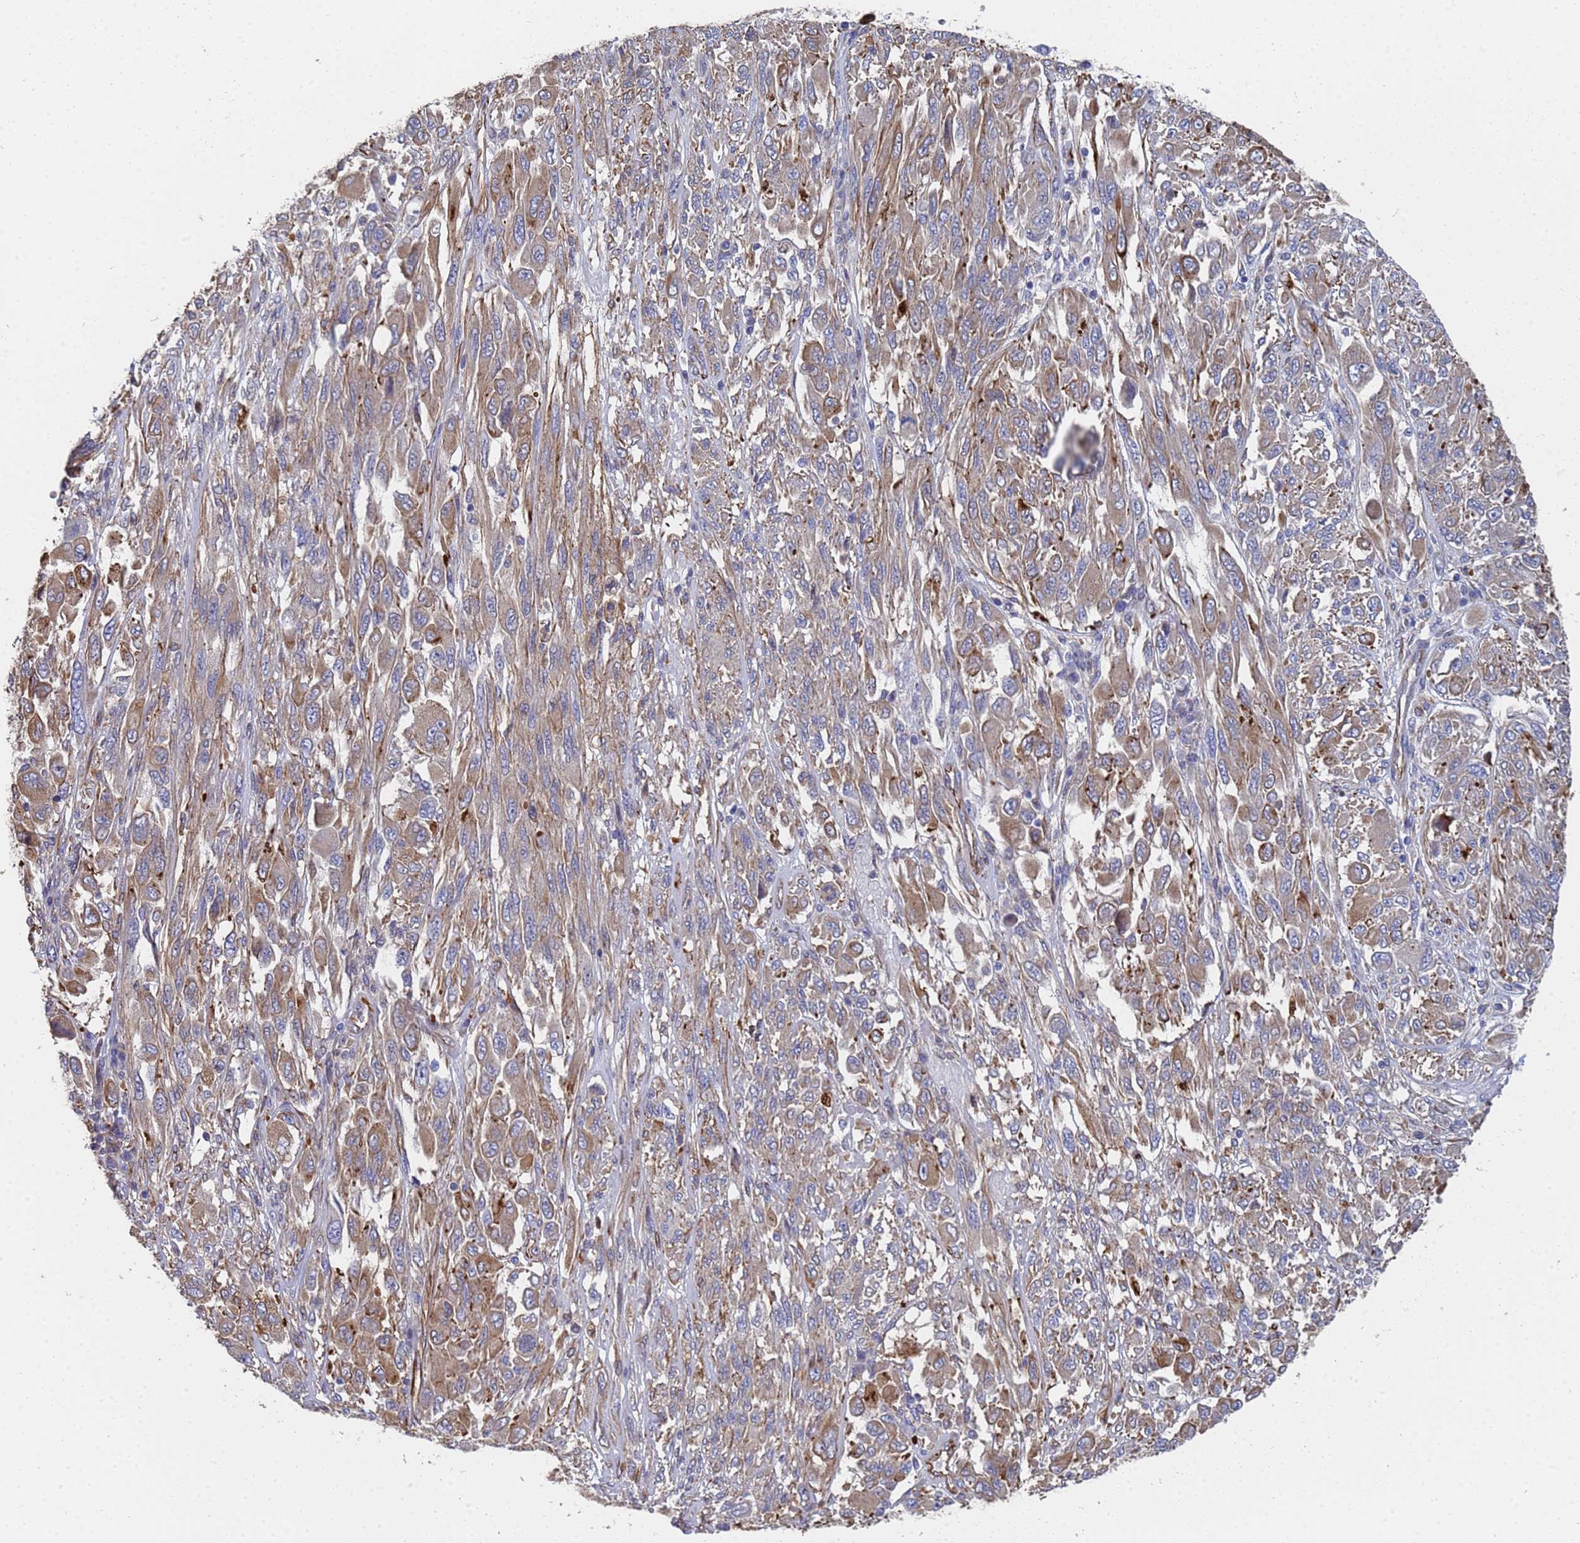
{"staining": {"intensity": "weak", "quantity": ">75%", "location": "cytoplasmic/membranous"}, "tissue": "melanoma", "cell_type": "Tumor cells", "image_type": "cancer", "snomed": [{"axis": "morphology", "description": "Malignant melanoma, NOS"}, {"axis": "topography", "description": "Skin"}], "caption": "A photomicrograph of malignant melanoma stained for a protein demonstrates weak cytoplasmic/membranous brown staining in tumor cells.", "gene": "SYT13", "patient": {"sex": "female", "age": 91}}